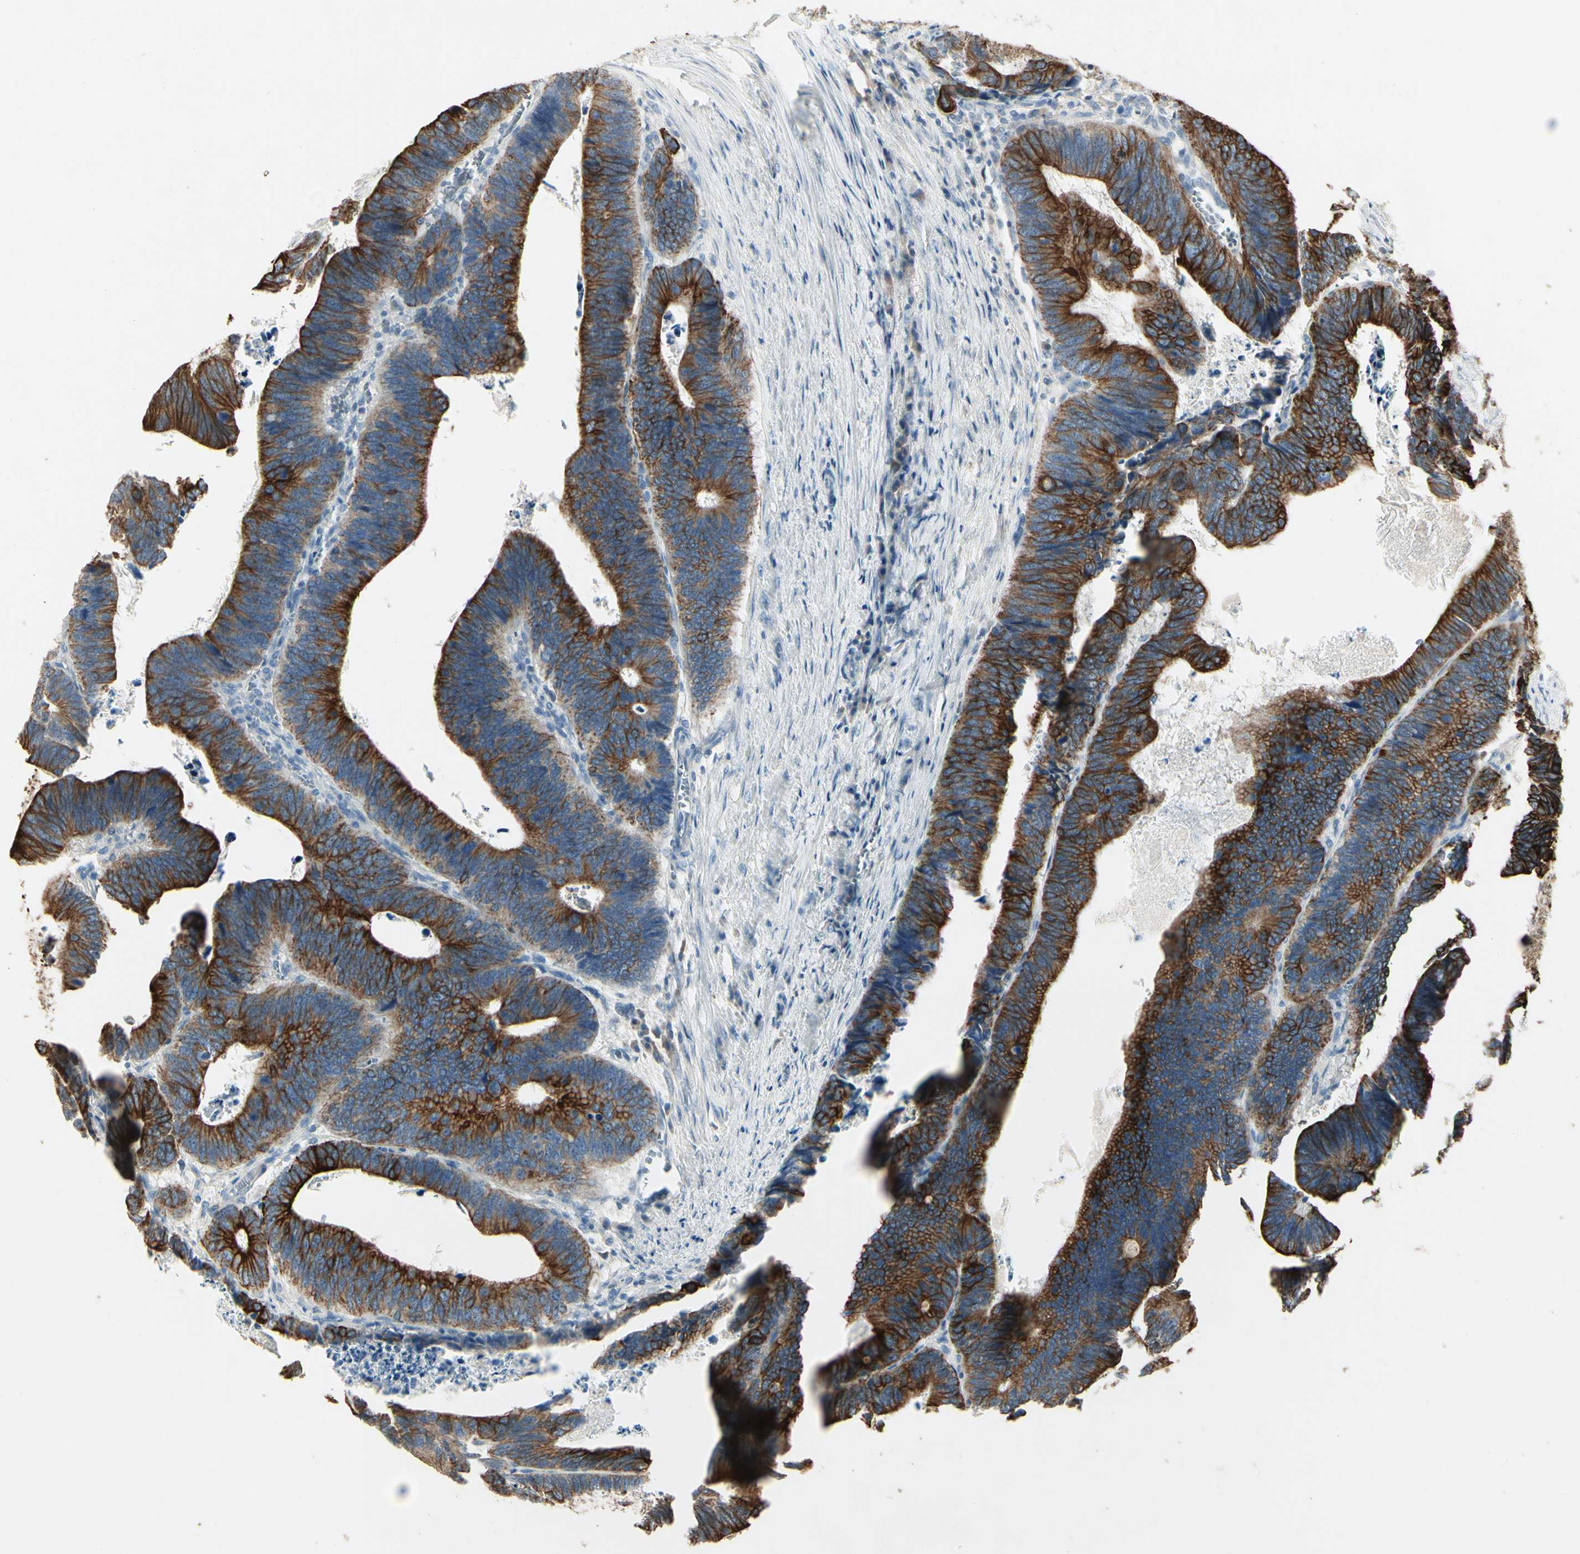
{"staining": {"intensity": "strong", "quantity": ">75%", "location": "cytoplasmic/membranous"}, "tissue": "colorectal cancer", "cell_type": "Tumor cells", "image_type": "cancer", "snomed": [{"axis": "morphology", "description": "Adenocarcinoma, NOS"}, {"axis": "topography", "description": "Colon"}], "caption": "Immunohistochemical staining of colorectal cancer (adenocarcinoma) demonstrates high levels of strong cytoplasmic/membranous protein expression in approximately >75% of tumor cells. Nuclei are stained in blue.", "gene": "SKIL", "patient": {"sex": "male", "age": 72}}